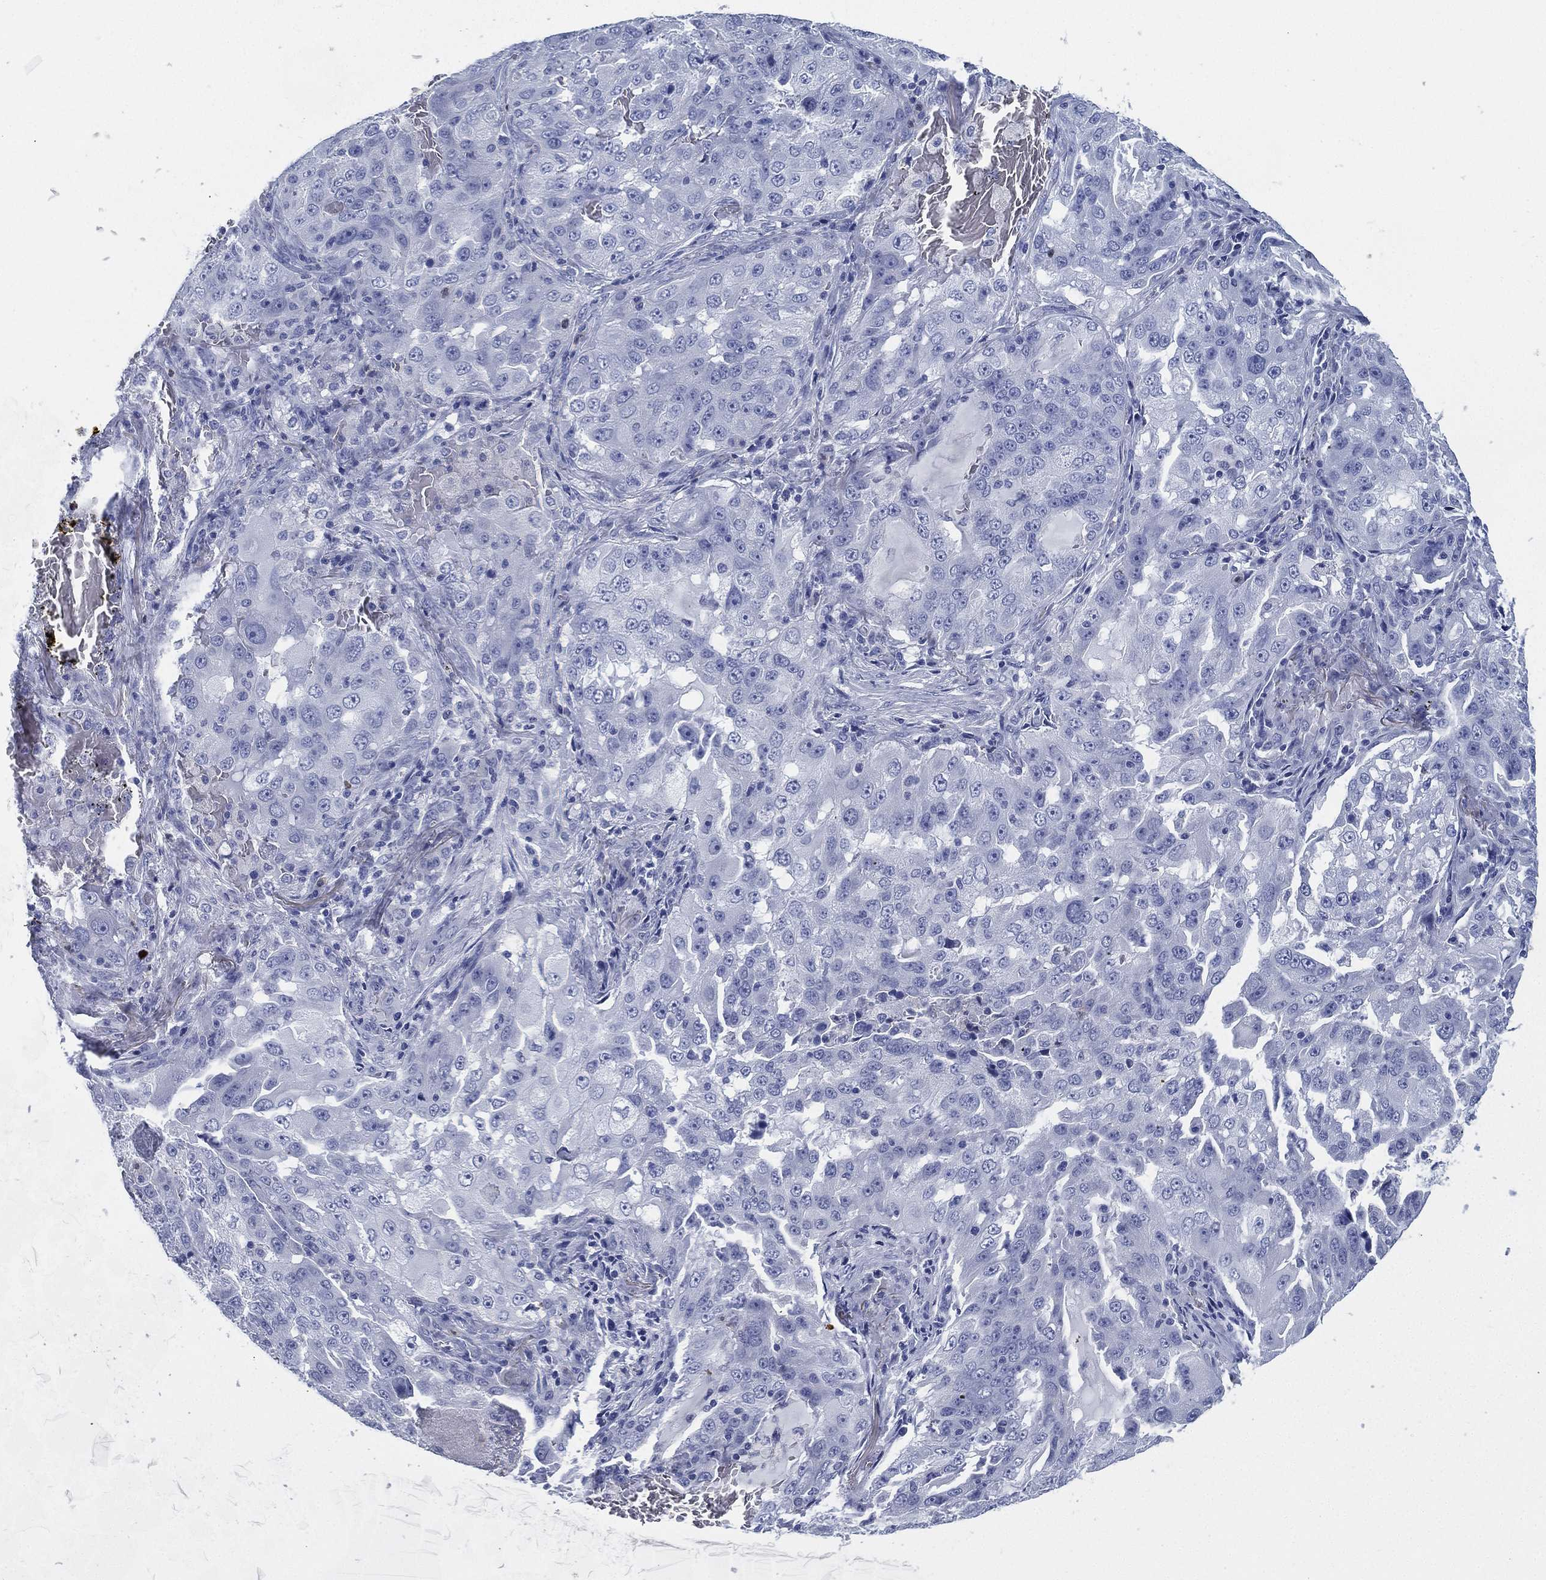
{"staining": {"intensity": "negative", "quantity": "none", "location": "none"}, "tissue": "lung cancer", "cell_type": "Tumor cells", "image_type": "cancer", "snomed": [{"axis": "morphology", "description": "Adenocarcinoma, NOS"}, {"axis": "topography", "description": "Lung"}], "caption": "IHC image of neoplastic tissue: human adenocarcinoma (lung) stained with DAB (3,3'-diaminobenzidine) displays no significant protein staining in tumor cells.", "gene": "DEFB121", "patient": {"sex": "female", "age": 61}}